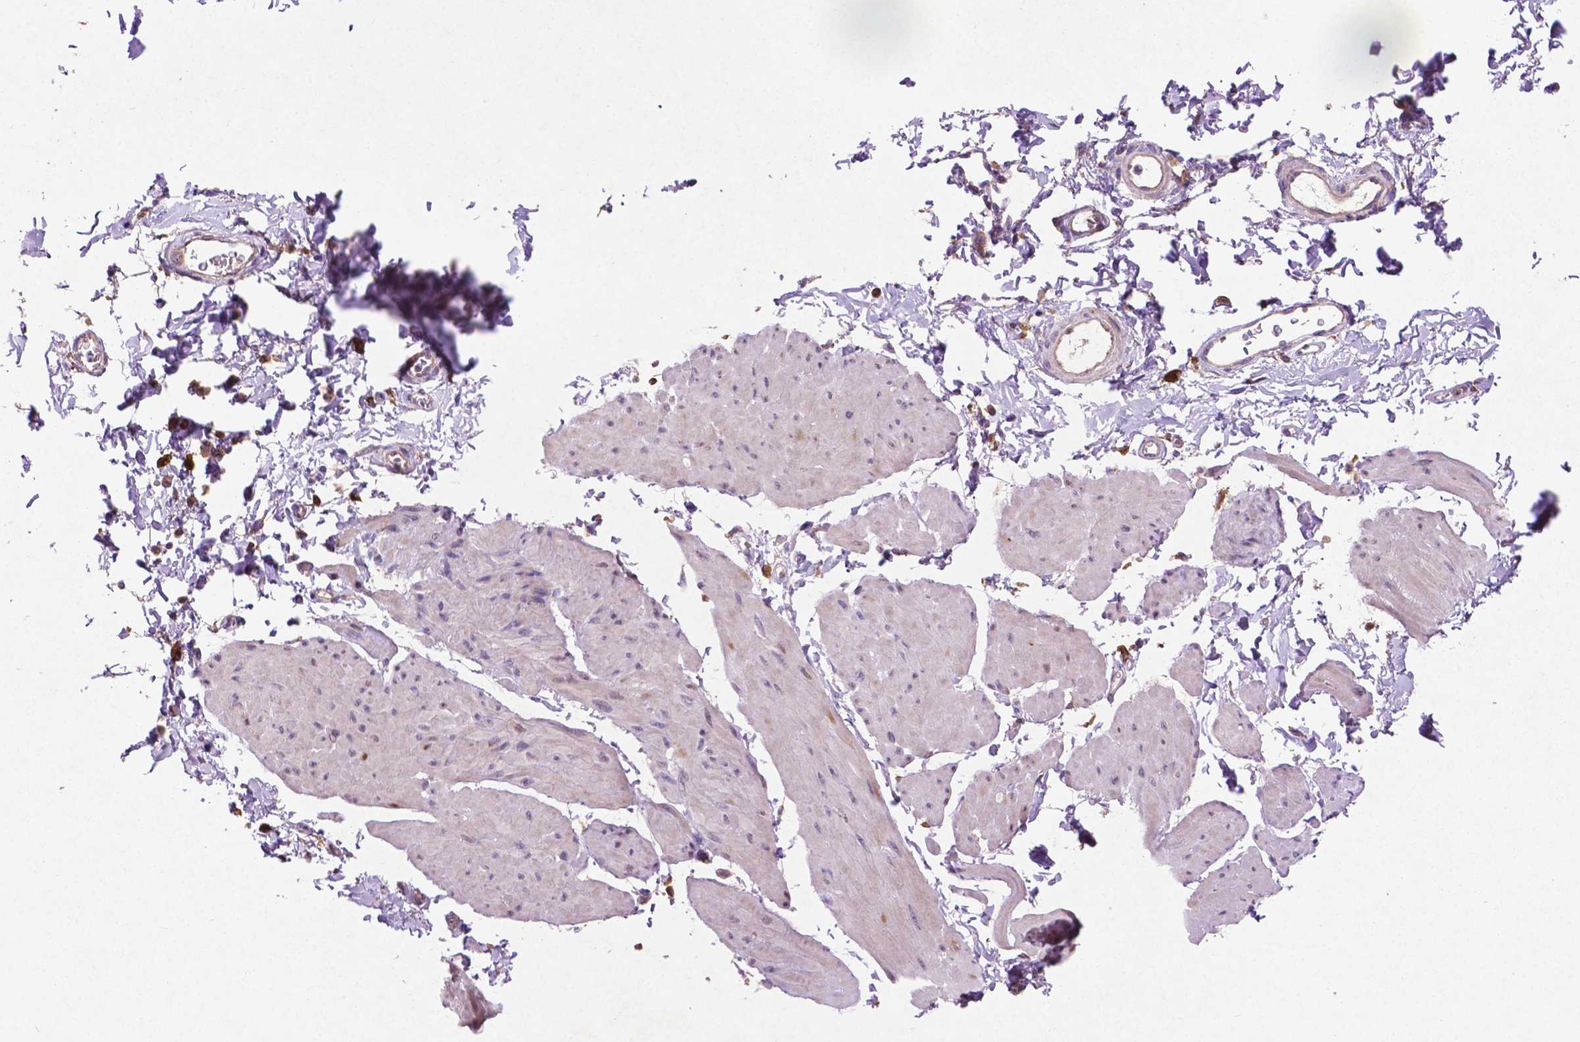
{"staining": {"intensity": "moderate", "quantity": "<25%", "location": "cytoplasmic/membranous"}, "tissue": "smooth muscle", "cell_type": "Smooth muscle cells", "image_type": "normal", "snomed": [{"axis": "morphology", "description": "Normal tissue, NOS"}, {"axis": "topography", "description": "Adipose tissue"}, {"axis": "topography", "description": "Smooth muscle"}, {"axis": "topography", "description": "Peripheral nerve tissue"}], "caption": "DAB immunohistochemical staining of unremarkable smooth muscle reveals moderate cytoplasmic/membranous protein staining in about <25% of smooth muscle cells. Immunohistochemistry stains the protein of interest in brown and the nuclei are stained blue.", "gene": "MBTPS1", "patient": {"sex": "male", "age": 83}}